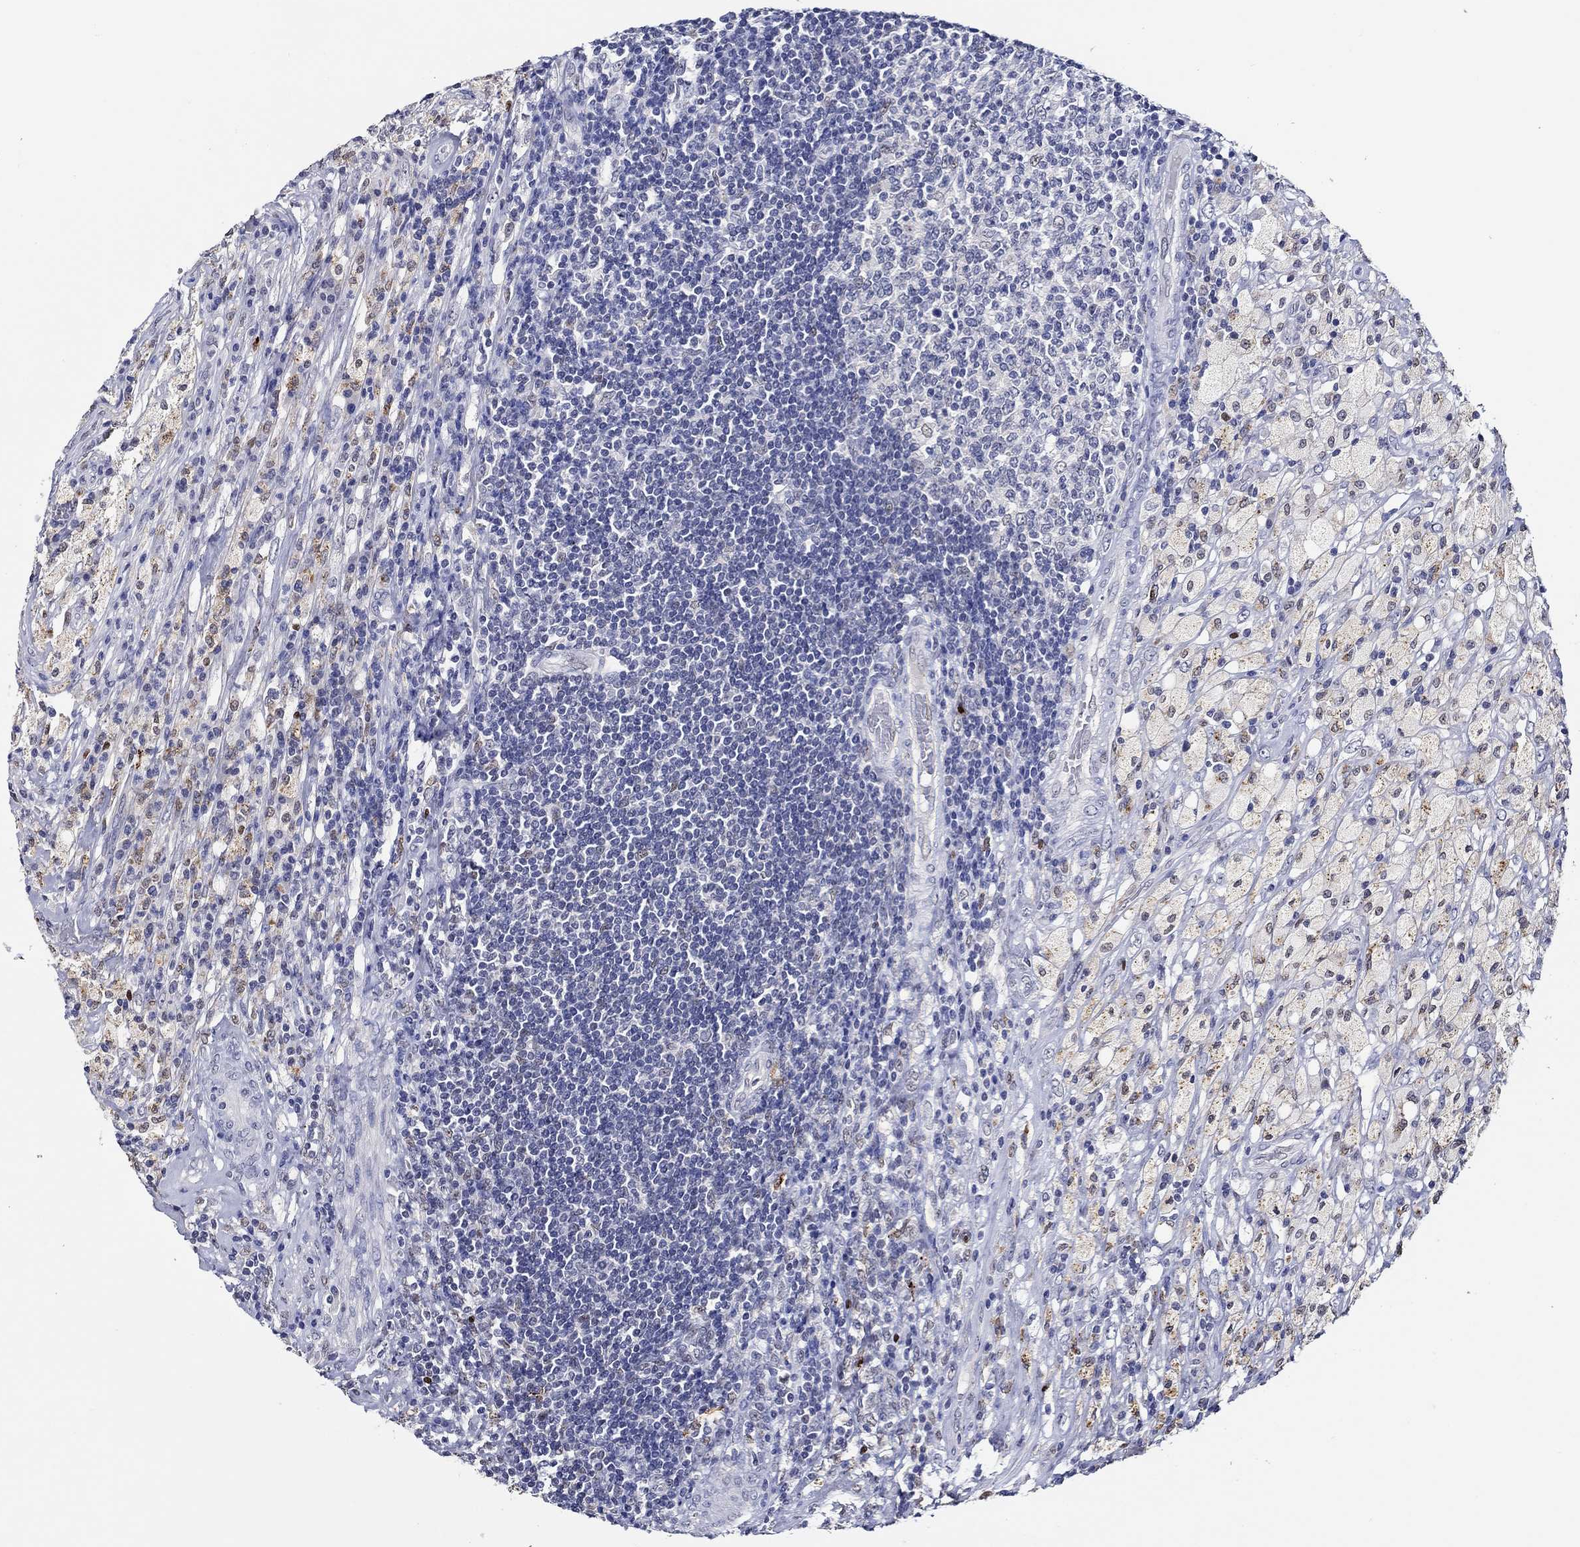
{"staining": {"intensity": "weak", "quantity": "<25%", "location": "cytoplasmic/membranous"}, "tissue": "testis cancer", "cell_type": "Tumor cells", "image_type": "cancer", "snomed": [{"axis": "morphology", "description": "Necrosis, NOS"}, {"axis": "morphology", "description": "Carcinoma, Embryonal, NOS"}, {"axis": "topography", "description": "Testis"}], "caption": "High magnification brightfield microscopy of testis embryonal carcinoma stained with DAB (3,3'-diaminobenzidine) (brown) and counterstained with hematoxylin (blue): tumor cells show no significant expression. (DAB IHC, high magnification).", "gene": "GATA2", "patient": {"sex": "male", "age": 19}}